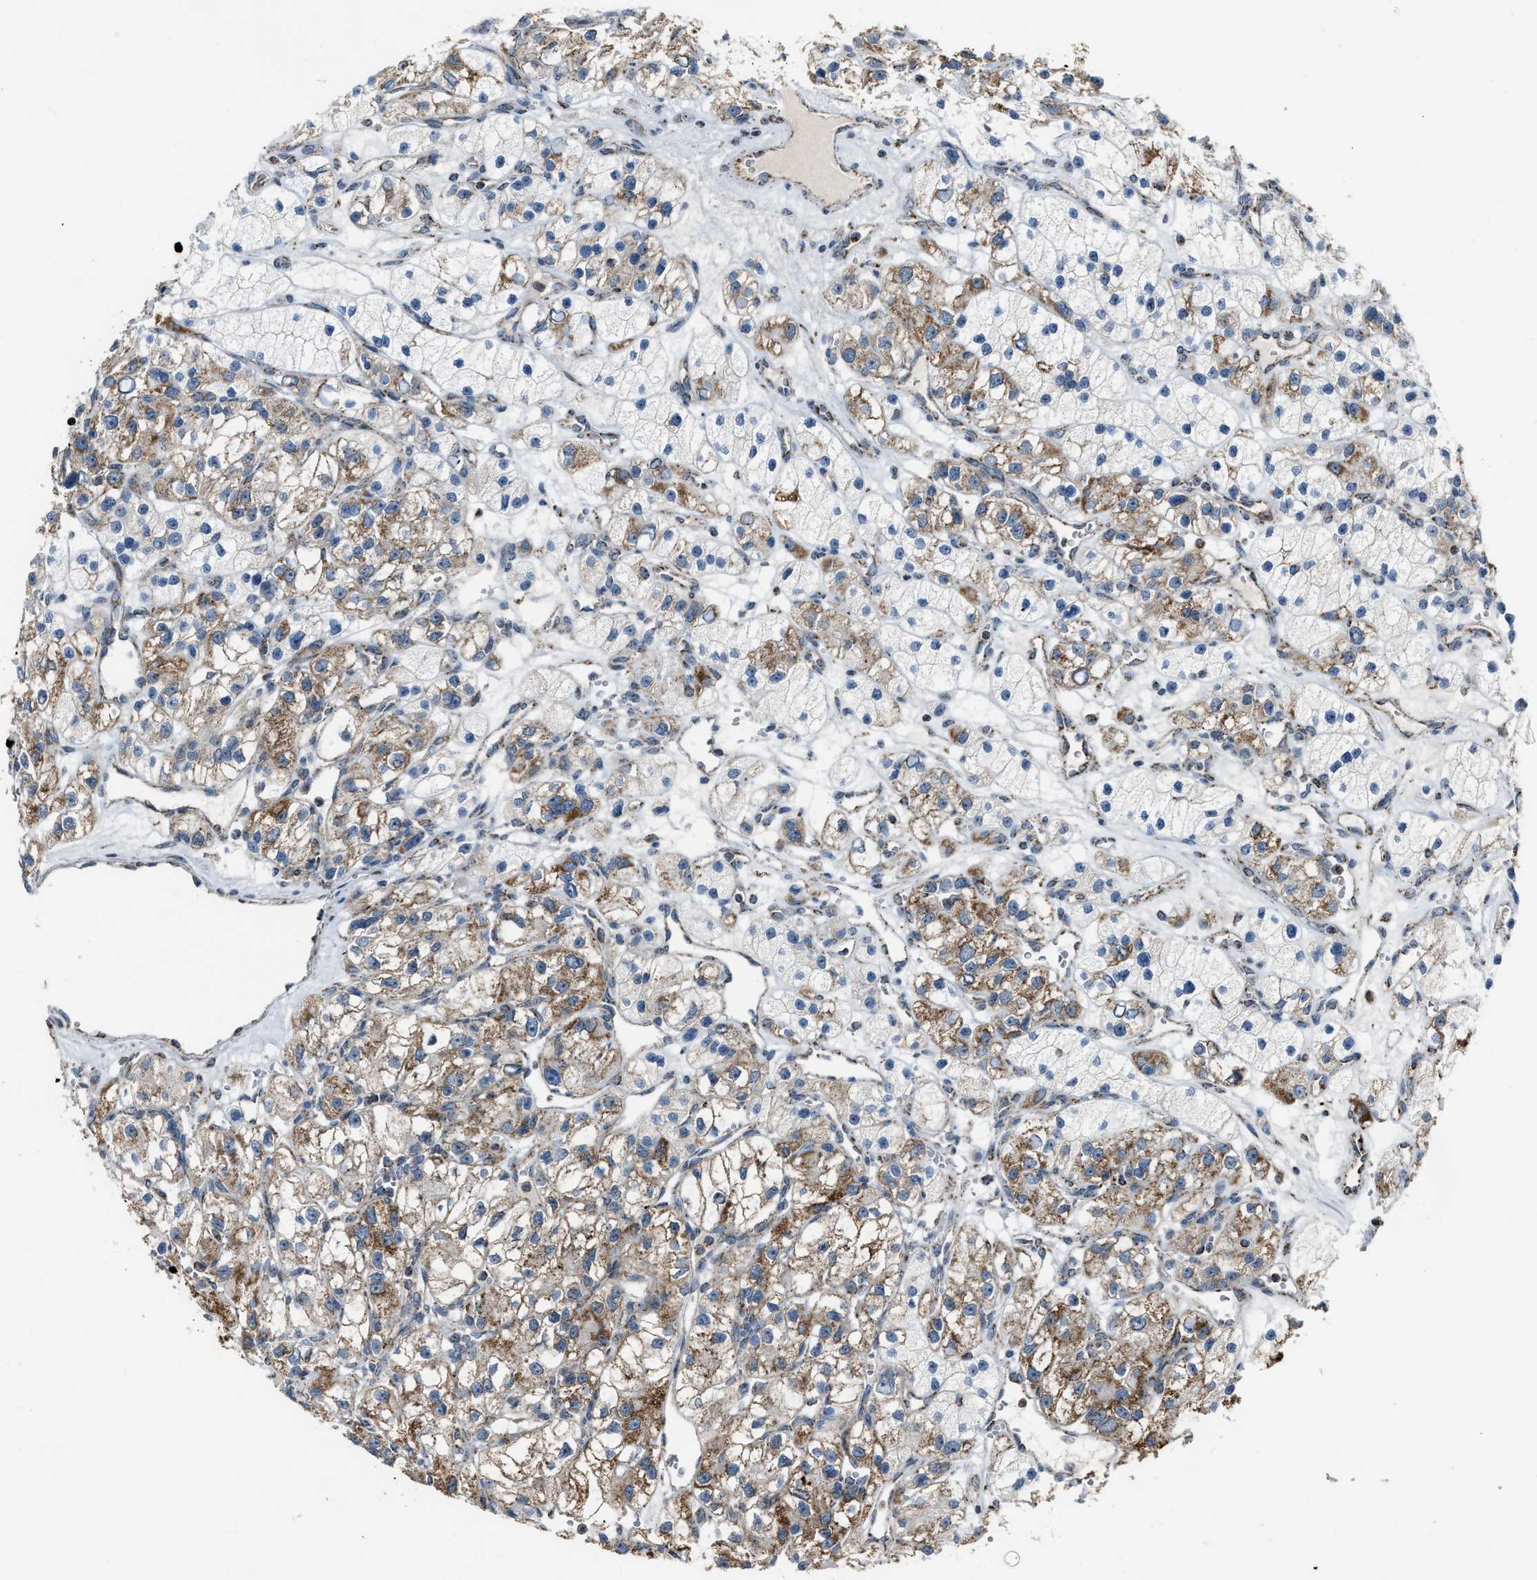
{"staining": {"intensity": "moderate", "quantity": ">75%", "location": "cytoplasmic/membranous"}, "tissue": "renal cancer", "cell_type": "Tumor cells", "image_type": "cancer", "snomed": [{"axis": "morphology", "description": "Adenocarcinoma, NOS"}, {"axis": "topography", "description": "Kidney"}], "caption": "Immunohistochemical staining of renal cancer reveals medium levels of moderate cytoplasmic/membranous expression in about >75% of tumor cells.", "gene": "CHN2", "patient": {"sex": "female", "age": 57}}